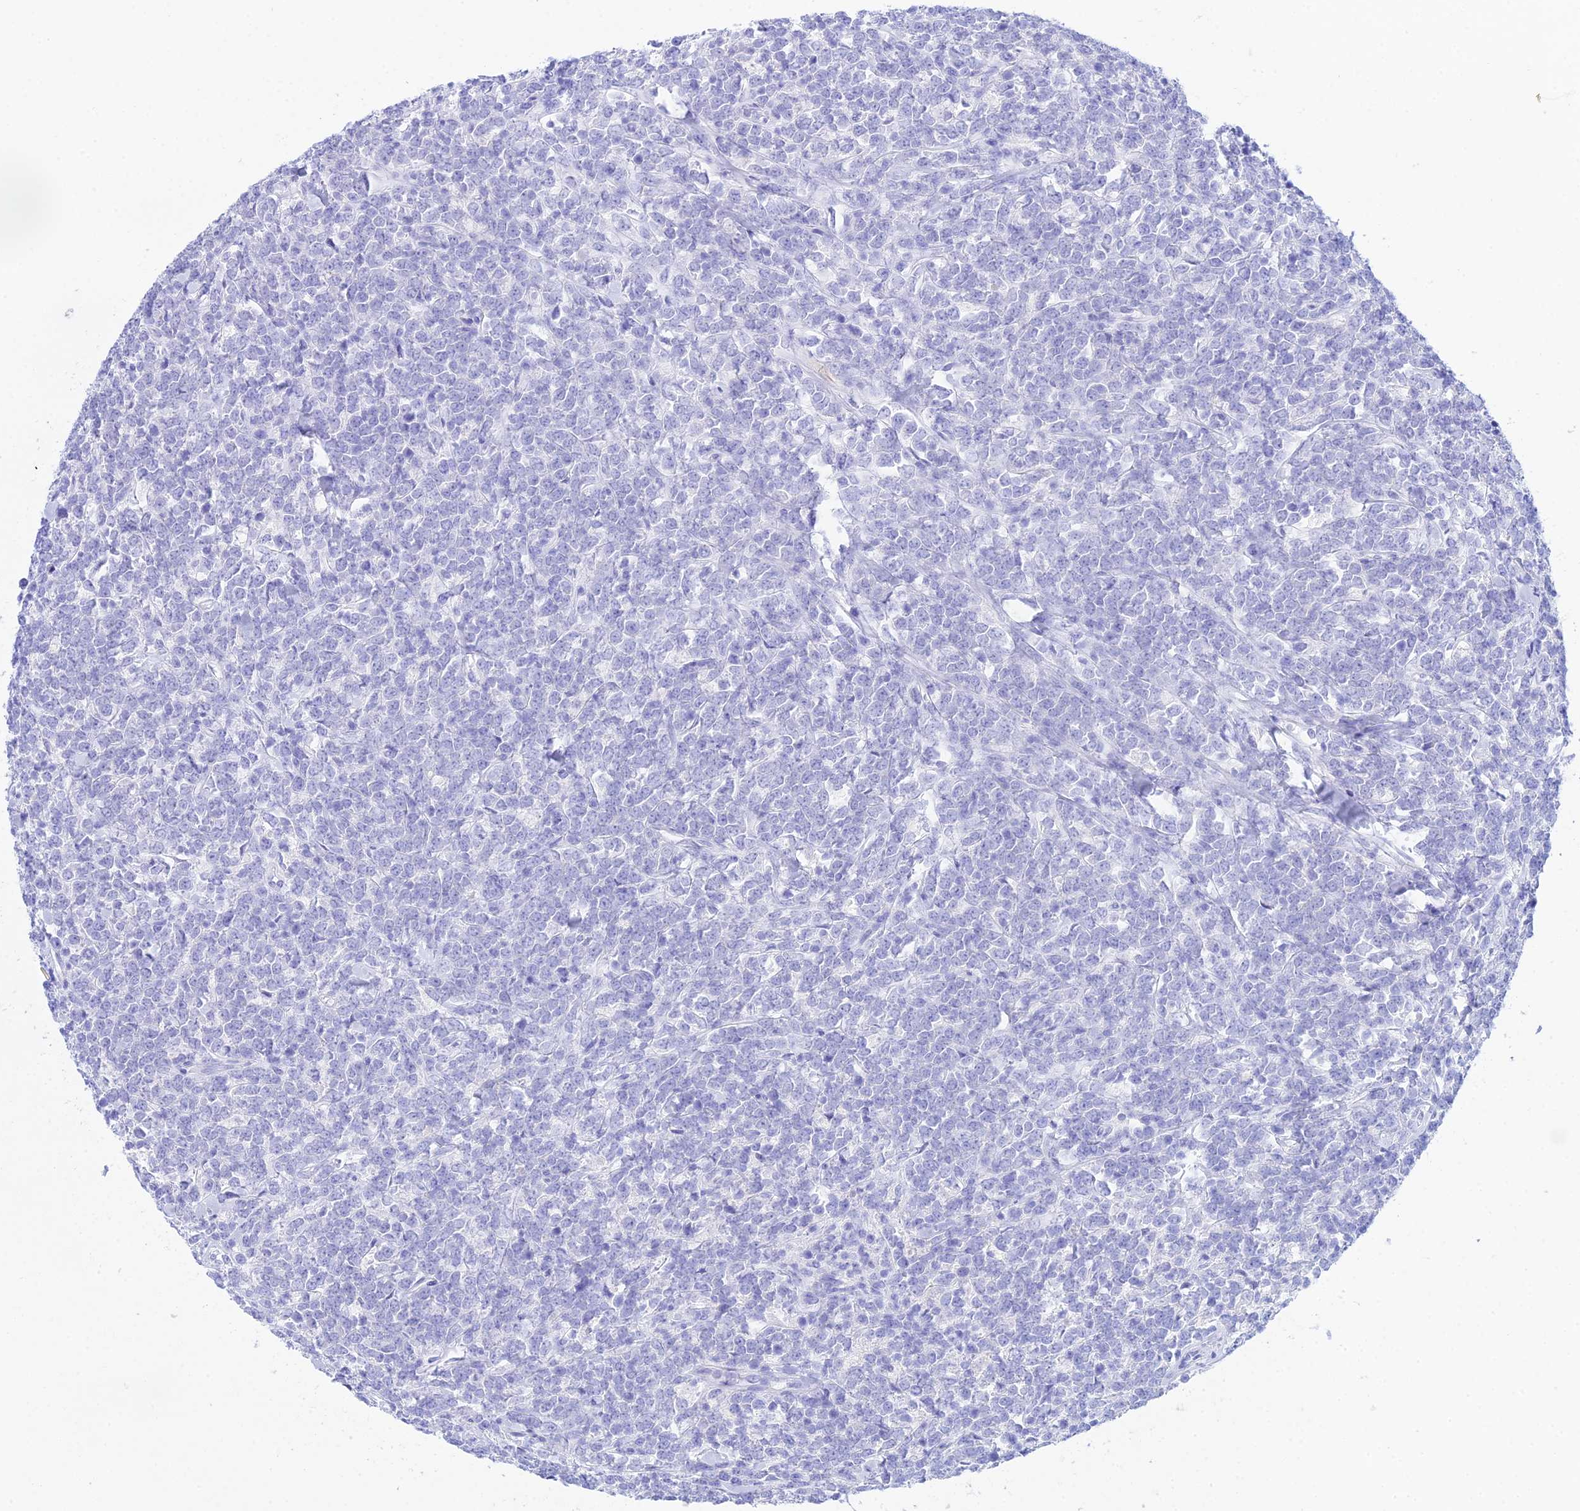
{"staining": {"intensity": "negative", "quantity": "none", "location": "none"}, "tissue": "lymphoma", "cell_type": "Tumor cells", "image_type": "cancer", "snomed": [{"axis": "morphology", "description": "Malignant lymphoma, non-Hodgkin's type, High grade"}, {"axis": "topography", "description": "Small intestine"}], "caption": "Immunohistochemical staining of lymphoma demonstrates no significant positivity in tumor cells.", "gene": "REG1A", "patient": {"sex": "male", "age": 8}}